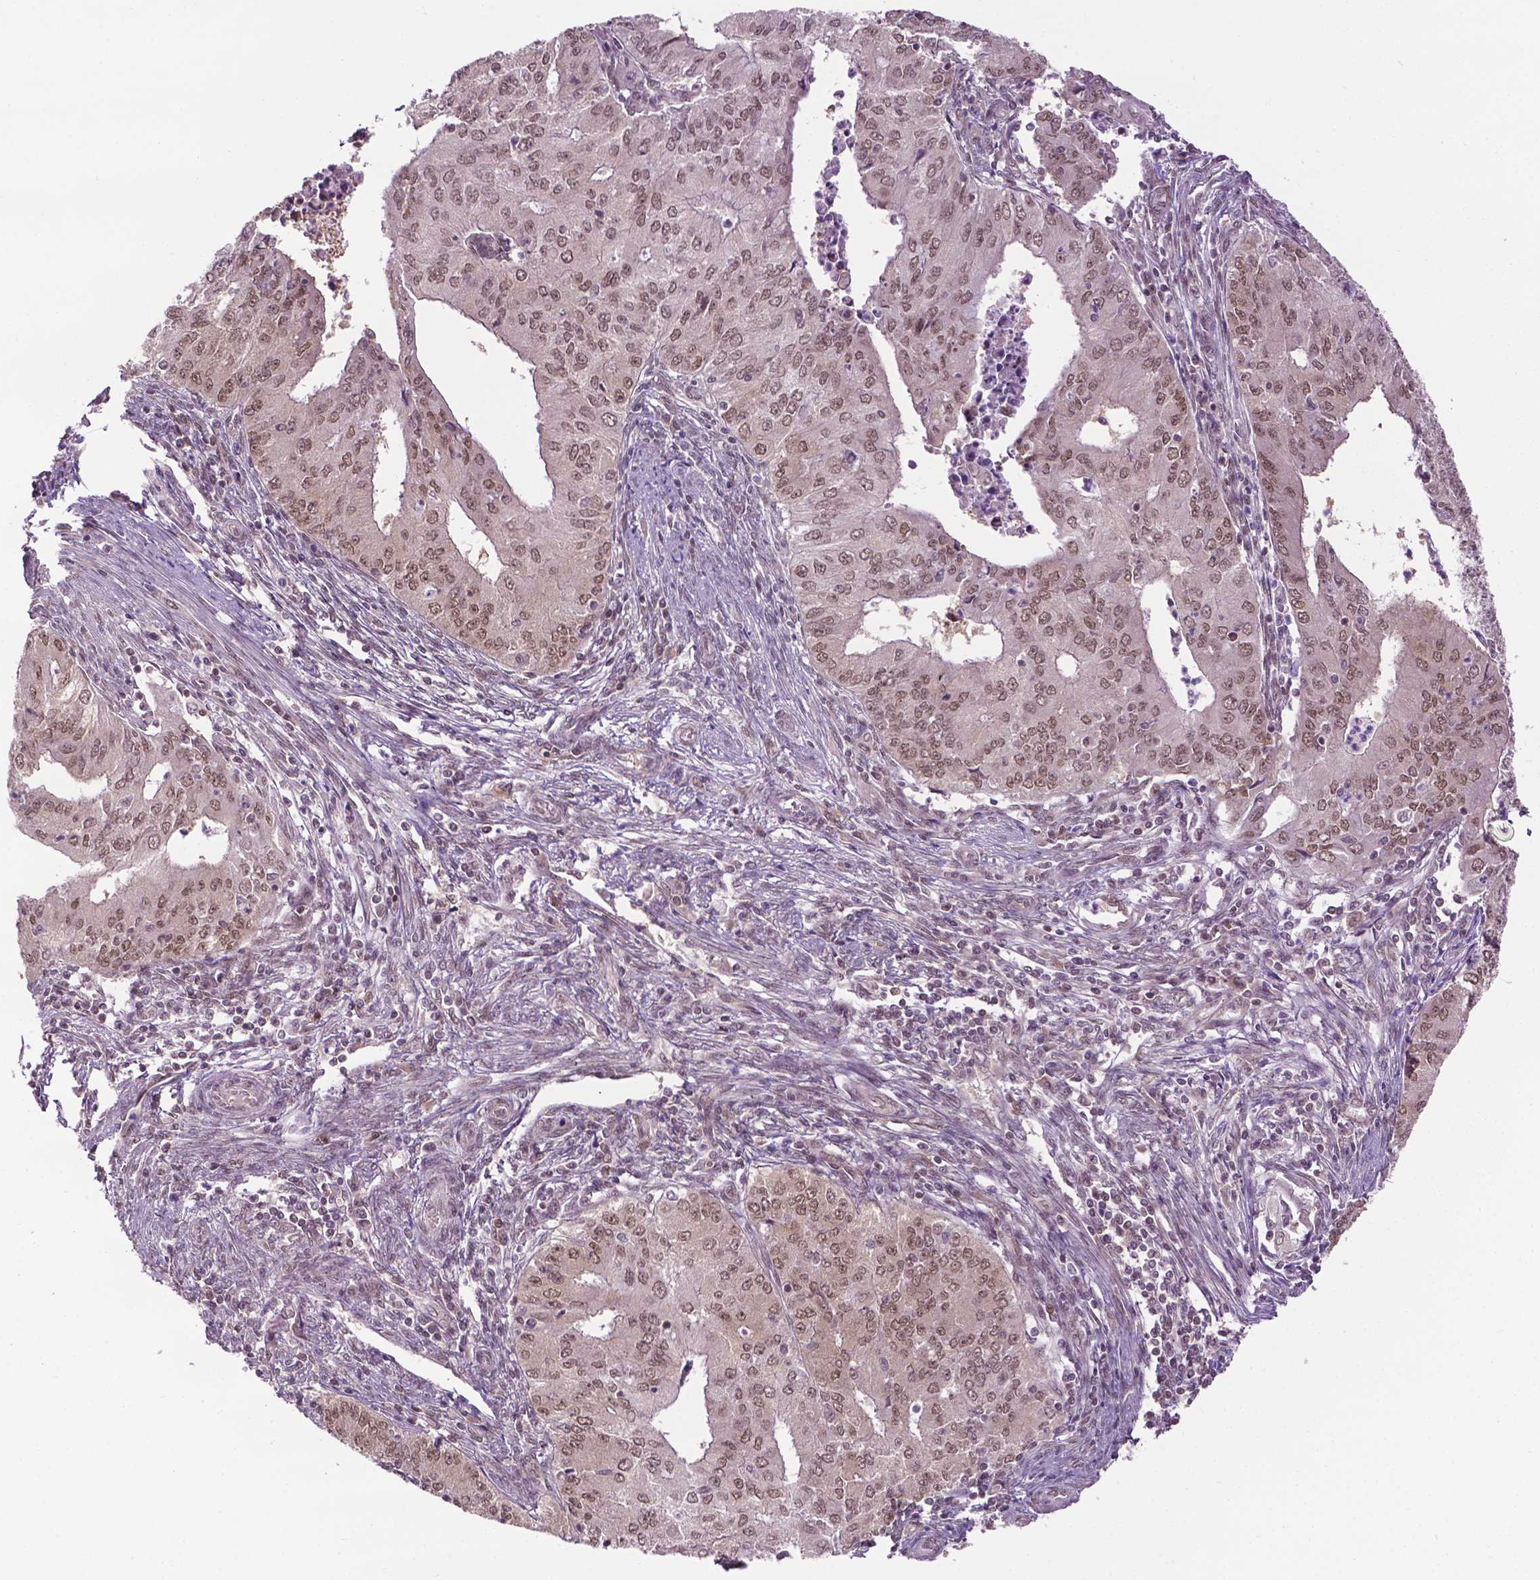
{"staining": {"intensity": "weak", "quantity": ">75%", "location": "nuclear"}, "tissue": "endometrial cancer", "cell_type": "Tumor cells", "image_type": "cancer", "snomed": [{"axis": "morphology", "description": "Adenocarcinoma, NOS"}, {"axis": "topography", "description": "Endometrium"}], "caption": "IHC image of neoplastic tissue: adenocarcinoma (endometrial) stained using immunohistochemistry (IHC) reveals low levels of weak protein expression localized specifically in the nuclear of tumor cells, appearing as a nuclear brown color.", "gene": "UBQLN4", "patient": {"sex": "female", "age": 50}}